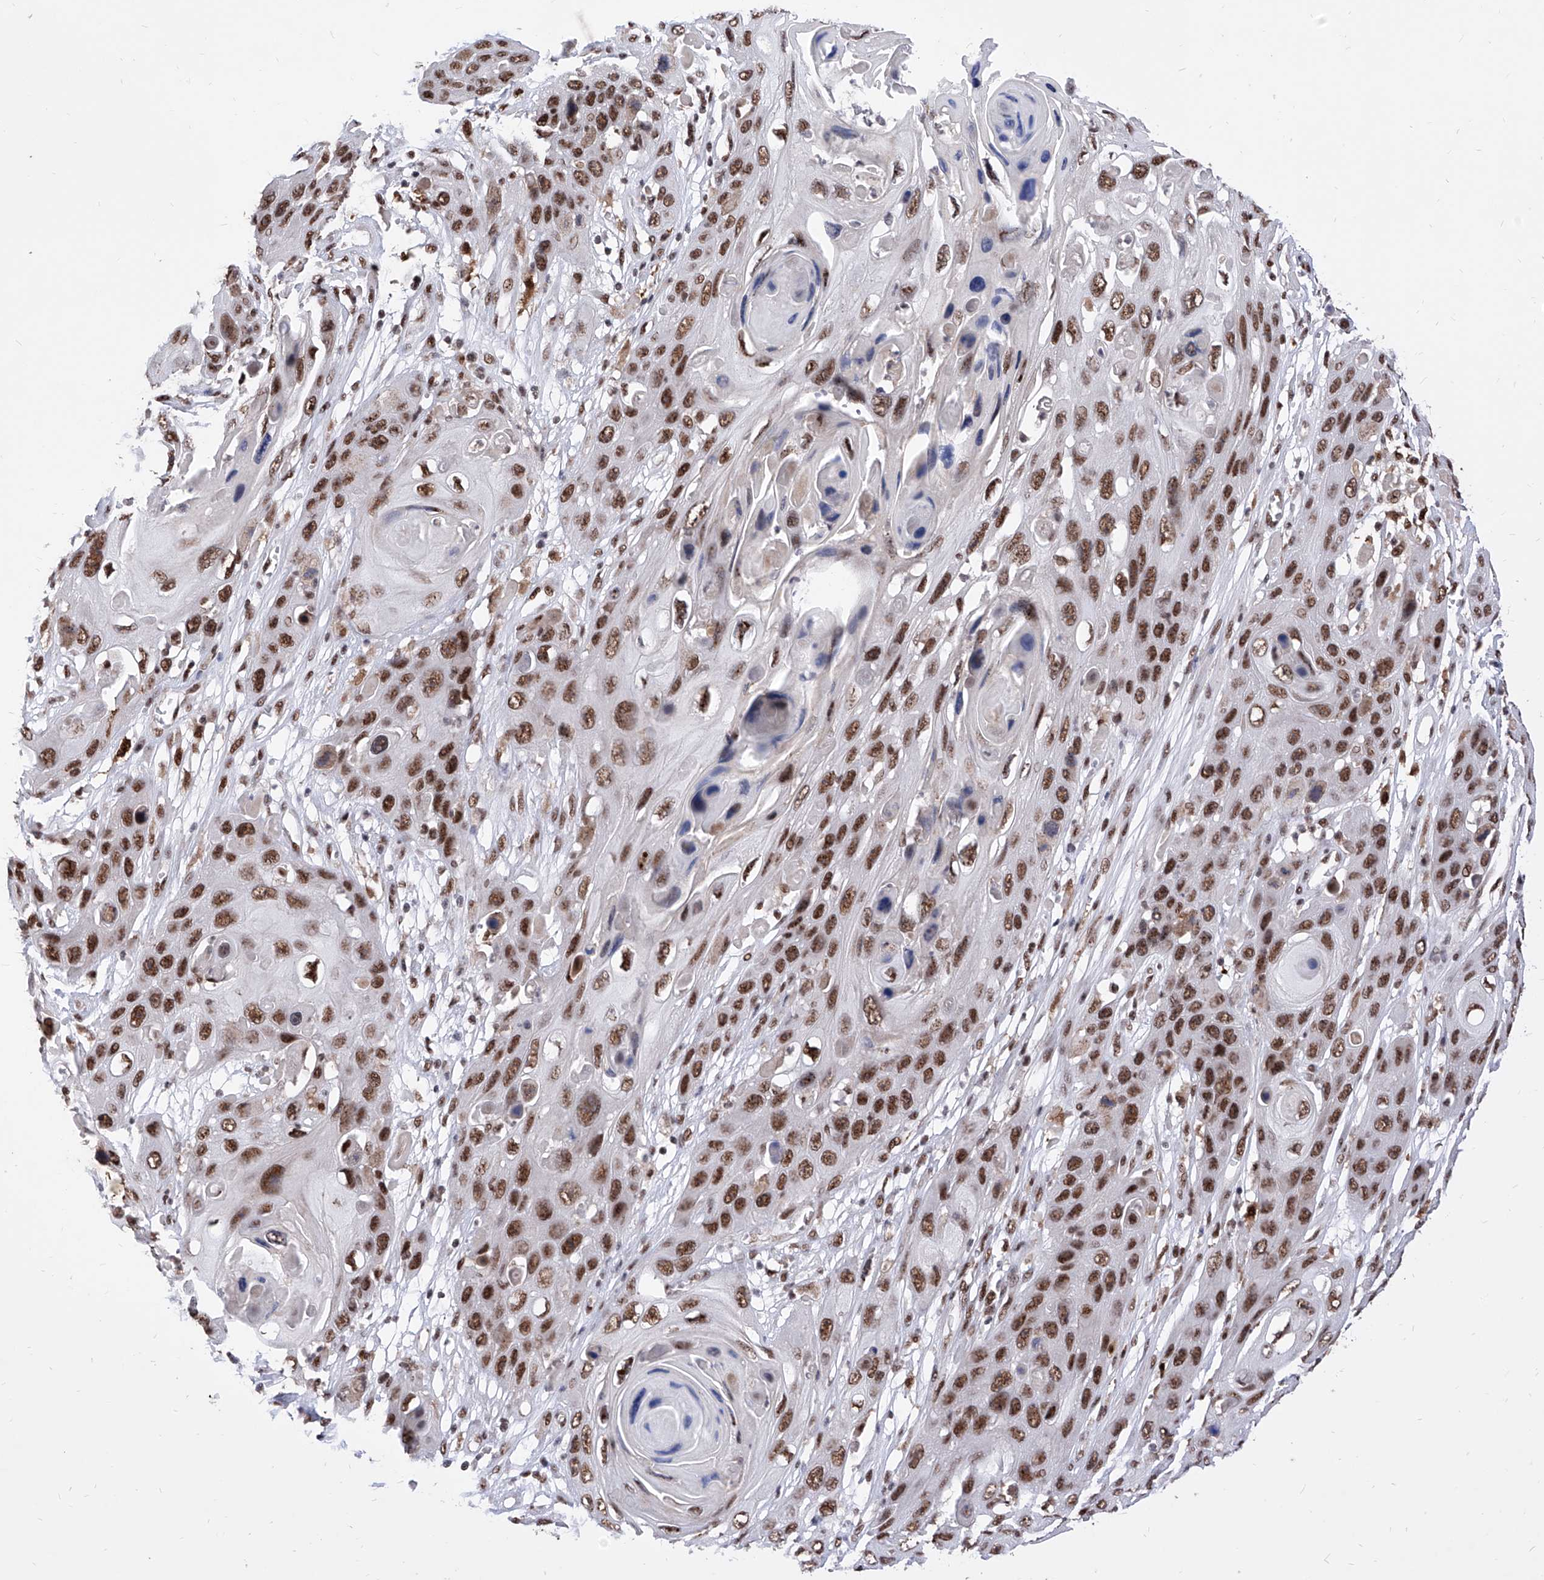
{"staining": {"intensity": "moderate", "quantity": ">75%", "location": "nuclear"}, "tissue": "skin cancer", "cell_type": "Tumor cells", "image_type": "cancer", "snomed": [{"axis": "morphology", "description": "Squamous cell carcinoma, NOS"}, {"axis": "topography", "description": "Skin"}], "caption": "Immunohistochemical staining of human skin cancer (squamous cell carcinoma) reveals medium levels of moderate nuclear positivity in approximately >75% of tumor cells. Nuclei are stained in blue.", "gene": "PHF5A", "patient": {"sex": "male", "age": 55}}